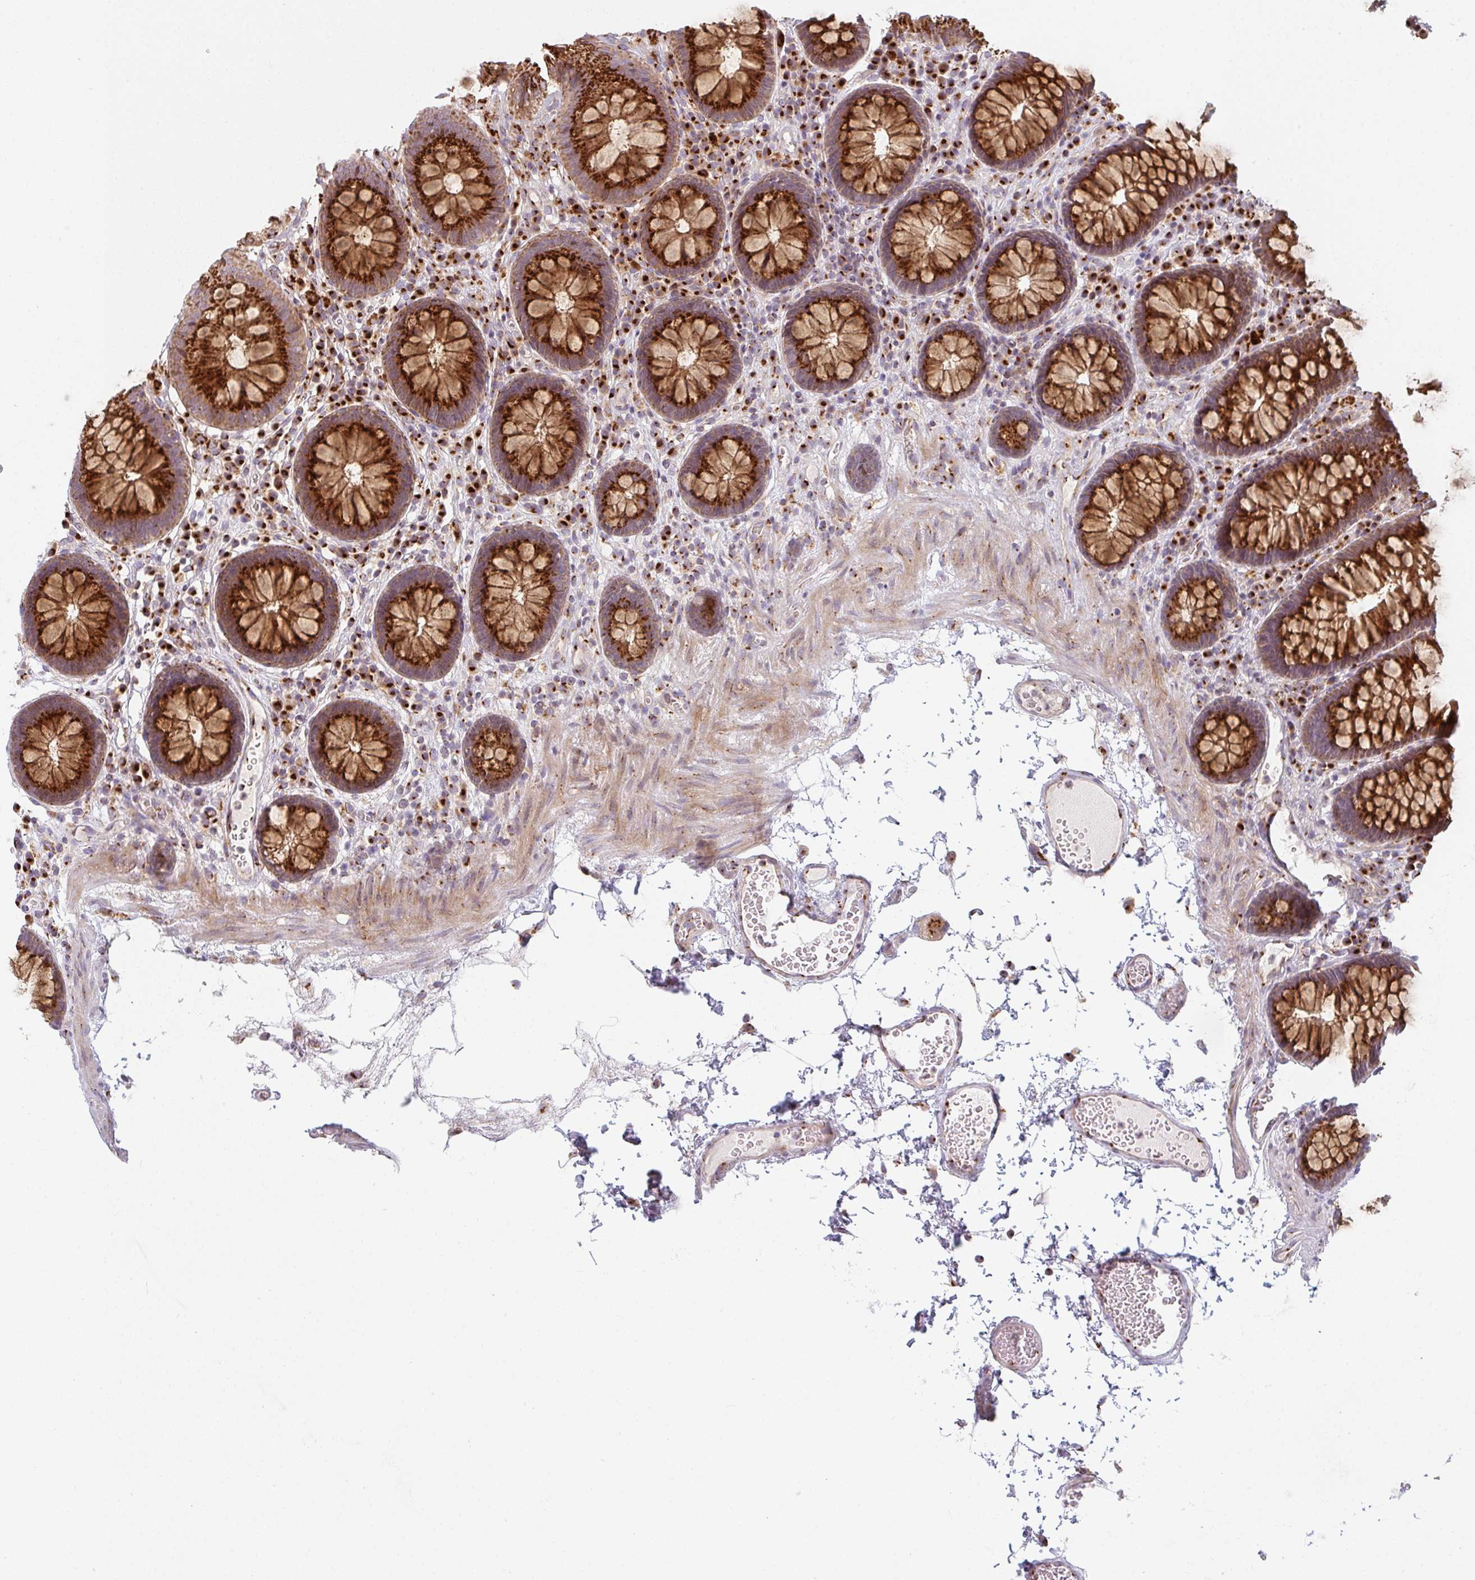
{"staining": {"intensity": "moderate", "quantity": "25%-75%", "location": "cytoplasmic/membranous"}, "tissue": "colon", "cell_type": "Endothelial cells", "image_type": "normal", "snomed": [{"axis": "morphology", "description": "Normal tissue, NOS"}, {"axis": "topography", "description": "Colon"}, {"axis": "topography", "description": "Peripheral nerve tissue"}], "caption": "Protein staining exhibits moderate cytoplasmic/membranous expression in approximately 25%-75% of endothelial cells in benign colon.", "gene": "GVQW3", "patient": {"sex": "male", "age": 84}}